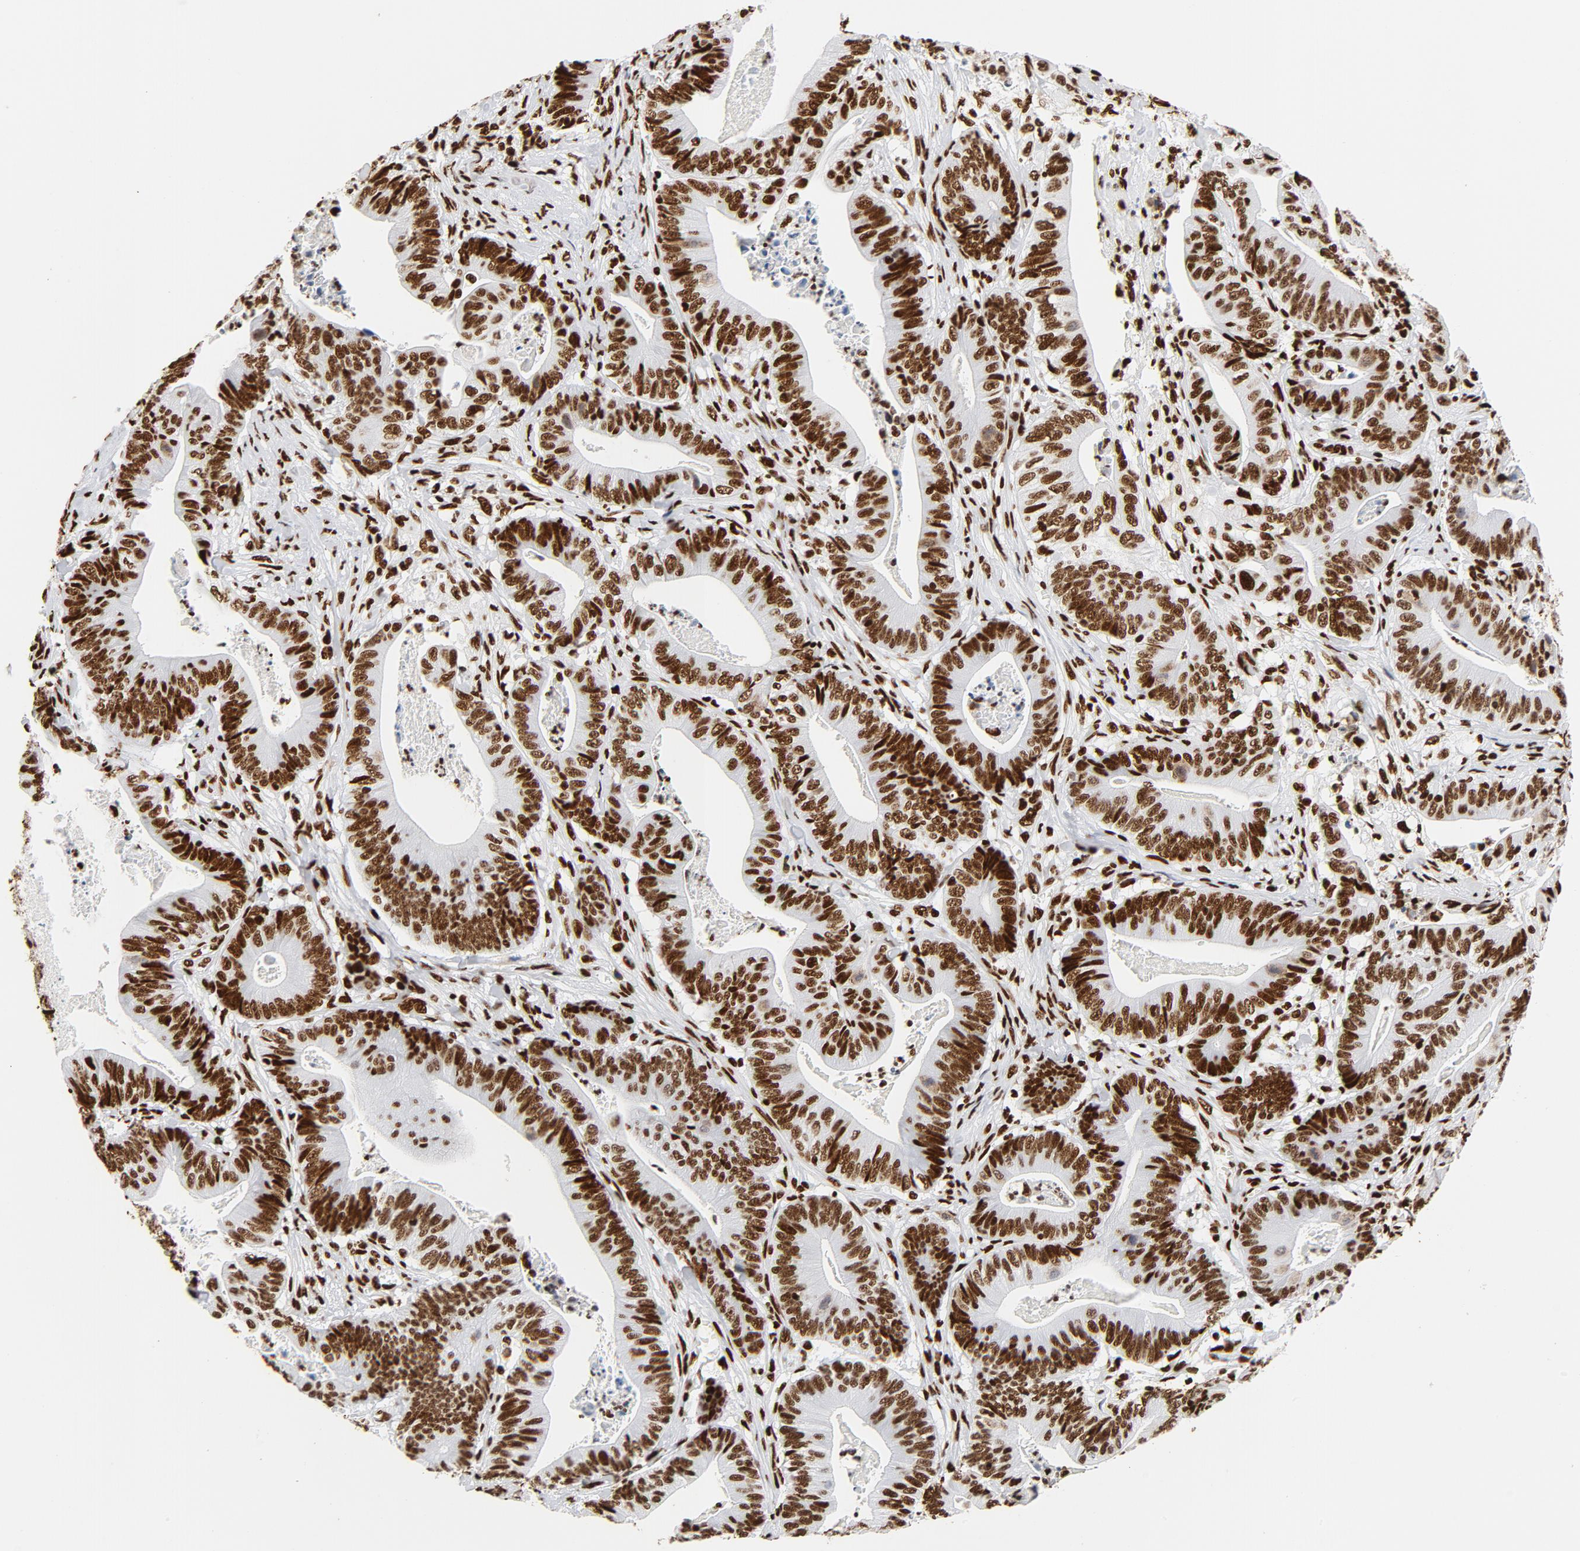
{"staining": {"intensity": "strong", "quantity": ">75%", "location": "nuclear"}, "tissue": "stomach cancer", "cell_type": "Tumor cells", "image_type": "cancer", "snomed": [{"axis": "morphology", "description": "Adenocarcinoma, NOS"}, {"axis": "topography", "description": "Stomach, lower"}], "caption": "Stomach cancer was stained to show a protein in brown. There is high levels of strong nuclear expression in about >75% of tumor cells.", "gene": "XRCC6", "patient": {"sex": "female", "age": 86}}